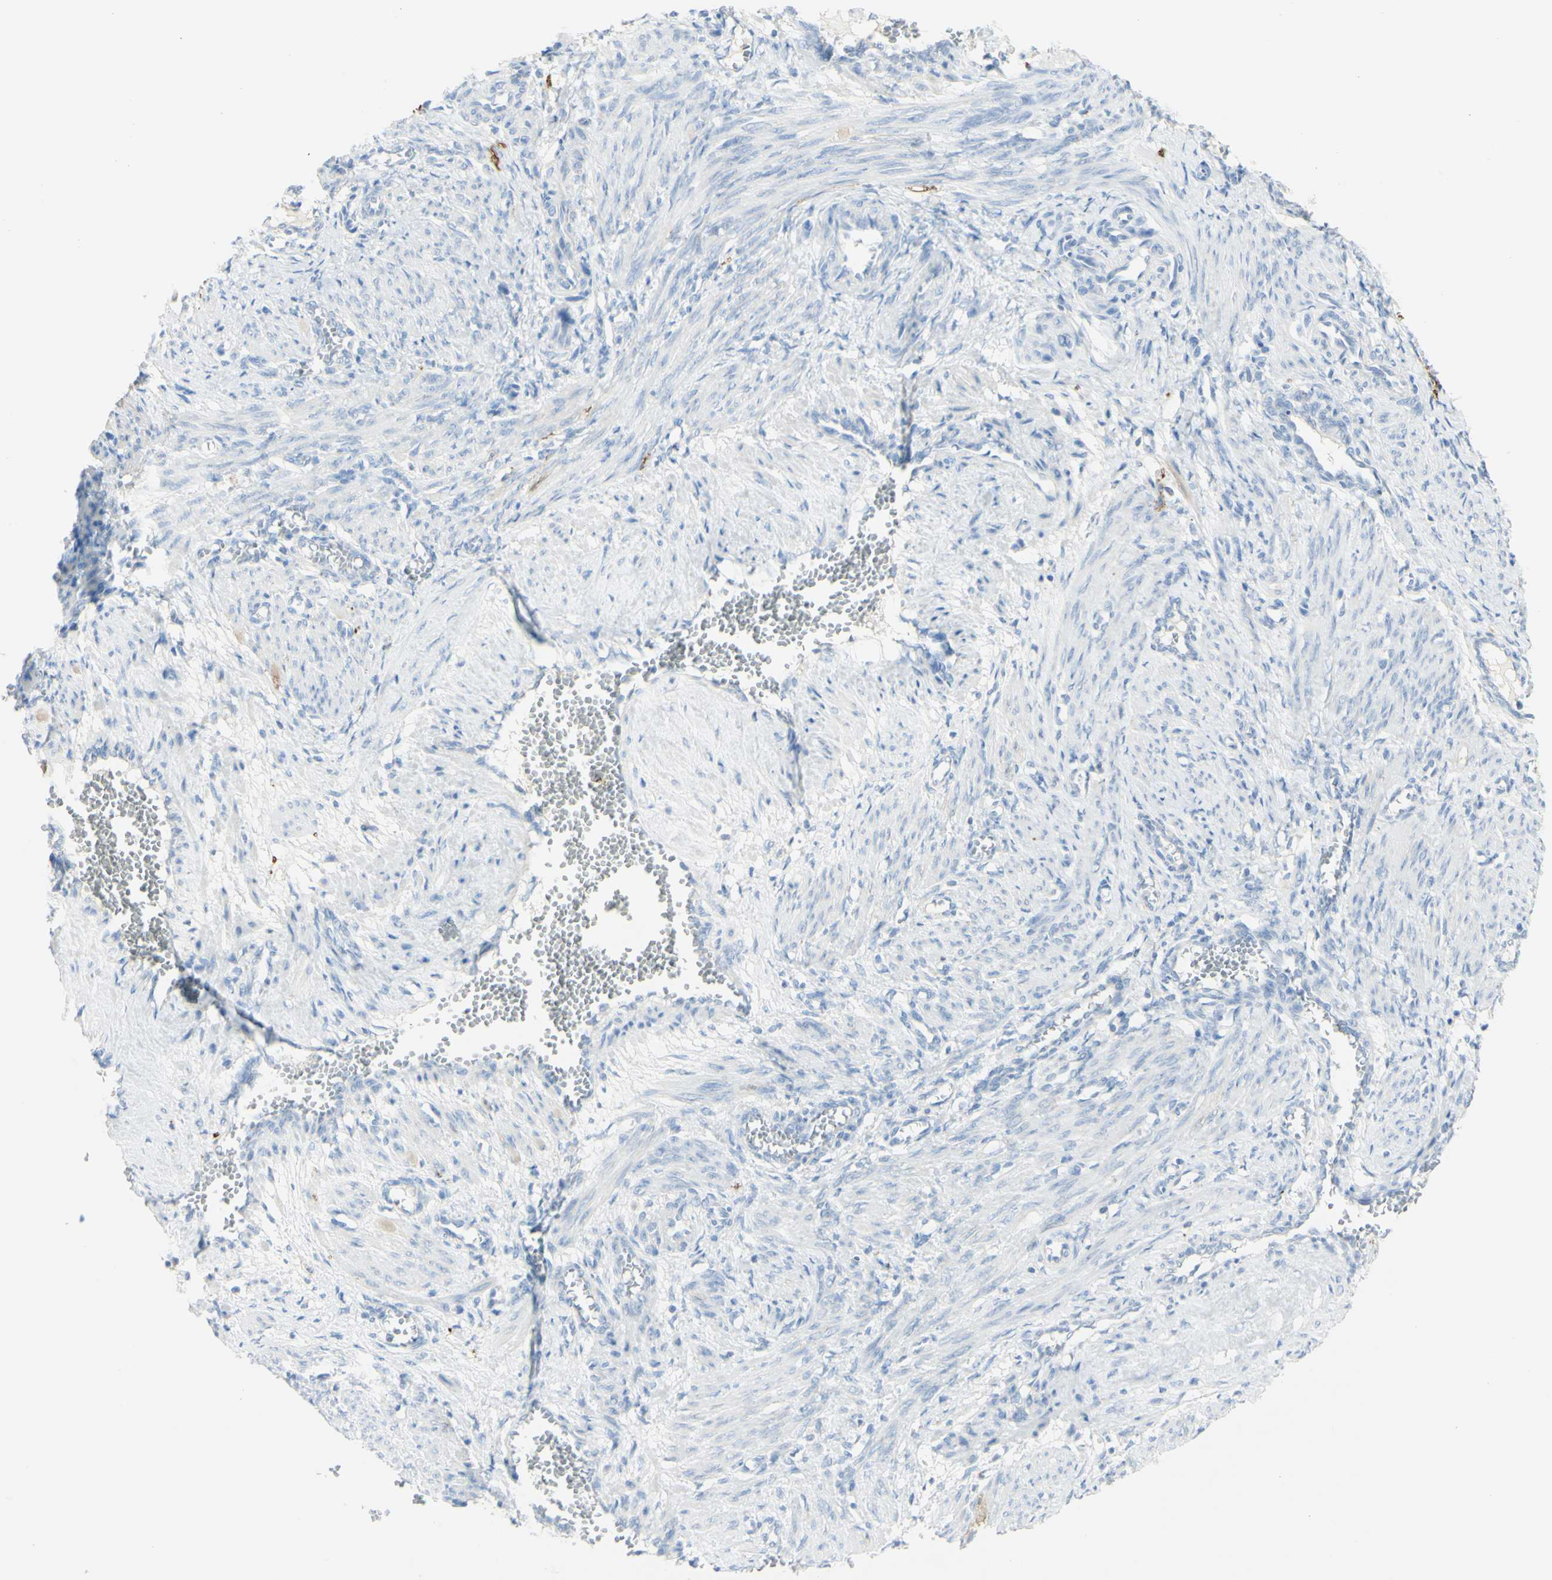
{"staining": {"intensity": "negative", "quantity": "none", "location": "none"}, "tissue": "smooth muscle", "cell_type": "Smooth muscle cells", "image_type": "normal", "snomed": [{"axis": "morphology", "description": "Normal tissue, NOS"}, {"axis": "topography", "description": "Endometrium"}], "caption": "DAB immunohistochemical staining of normal smooth muscle shows no significant expression in smooth muscle cells.", "gene": "TSPAN1", "patient": {"sex": "female", "age": 33}}